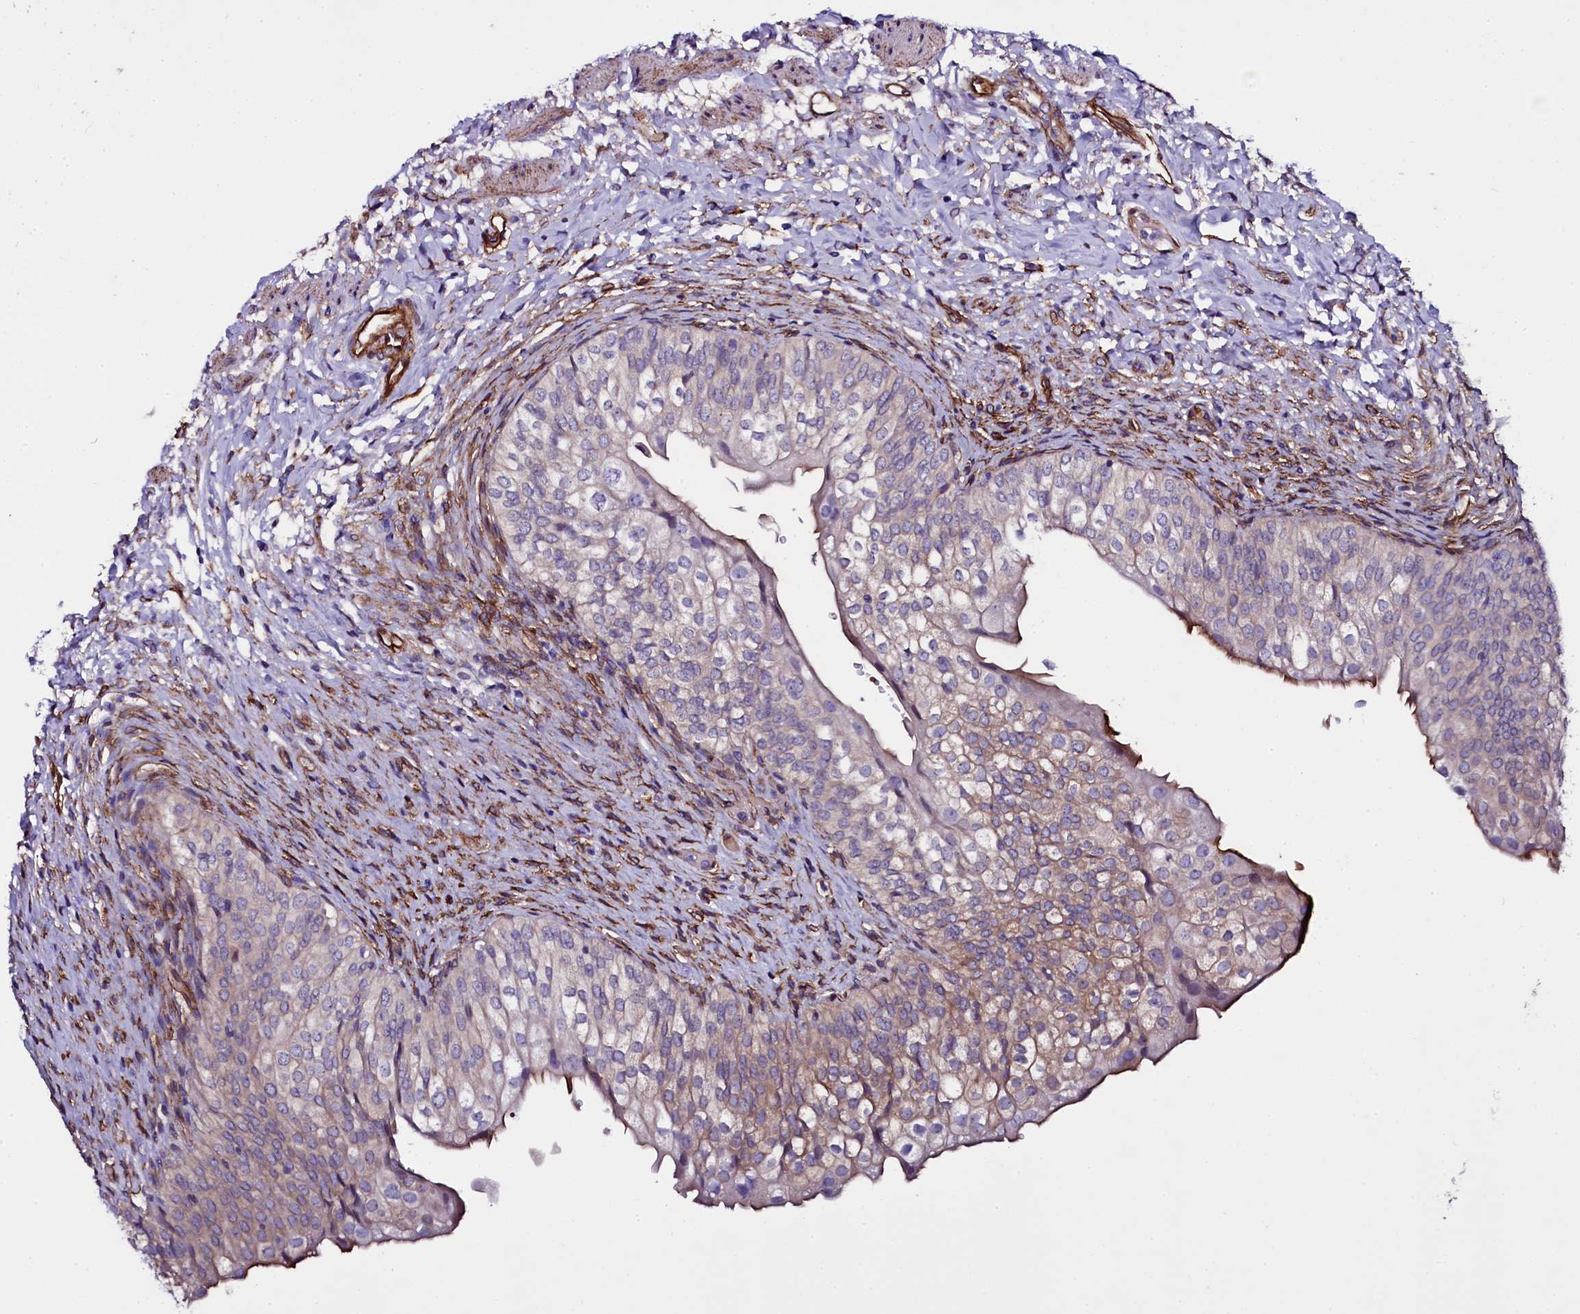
{"staining": {"intensity": "weak", "quantity": "<25%", "location": "cytoplasmic/membranous"}, "tissue": "urinary bladder", "cell_type": "Urothelial cells", "image_type": "normal", "snomed": [{"axis": "morphology", "description": "Normal tissue, NOS"}, {"axis": "topography", "description": "Urinary bladder"}], "caption": "Immunohistochemistry (IHC) of benign human urinary bladder demonstrates no positivity in urothelial cells.", "gene": "MEX3C", "patient": {"sex": "male", "age": 55}}